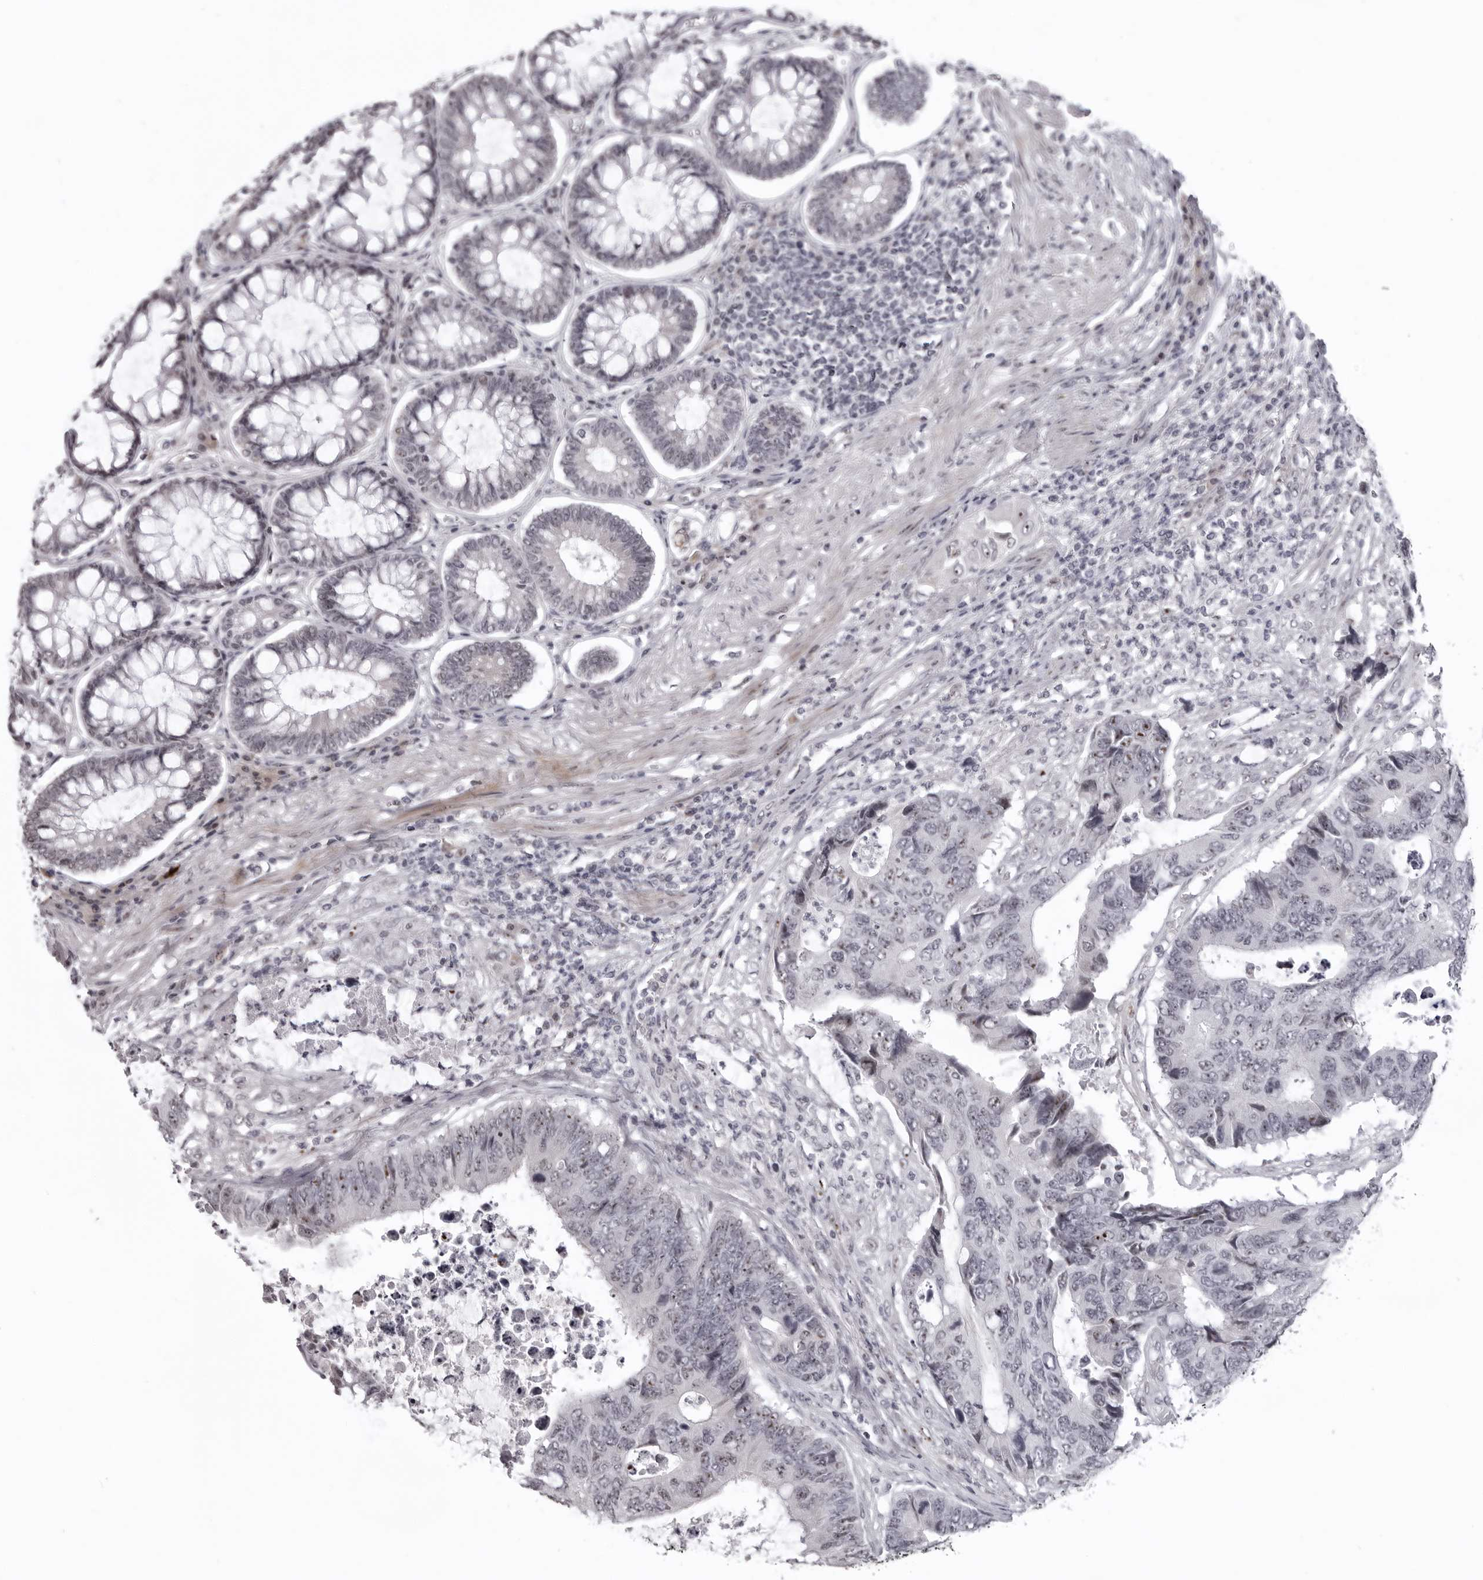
{"staining": {"intensity": "moderate", "quantity": "<25%", "location": "nuclear"}, "tissue": "colorectal cancer", "cell_type": "Tumor cells", "image_type": "cancer", "snomed": [{"axis": "morphology", "description": "Adenocarcinoma, NOS"}, {"axis": "topography", "description": "Rectum"}], "caption": "Colorectal cancer (adenocarcinoma) stained with DAB IHC demonstrates low levels of moderate nuclear positivity in about <25% of tumor cells.", "gene": "HELZ", "patient": {"sex": "male", "age": 84}}